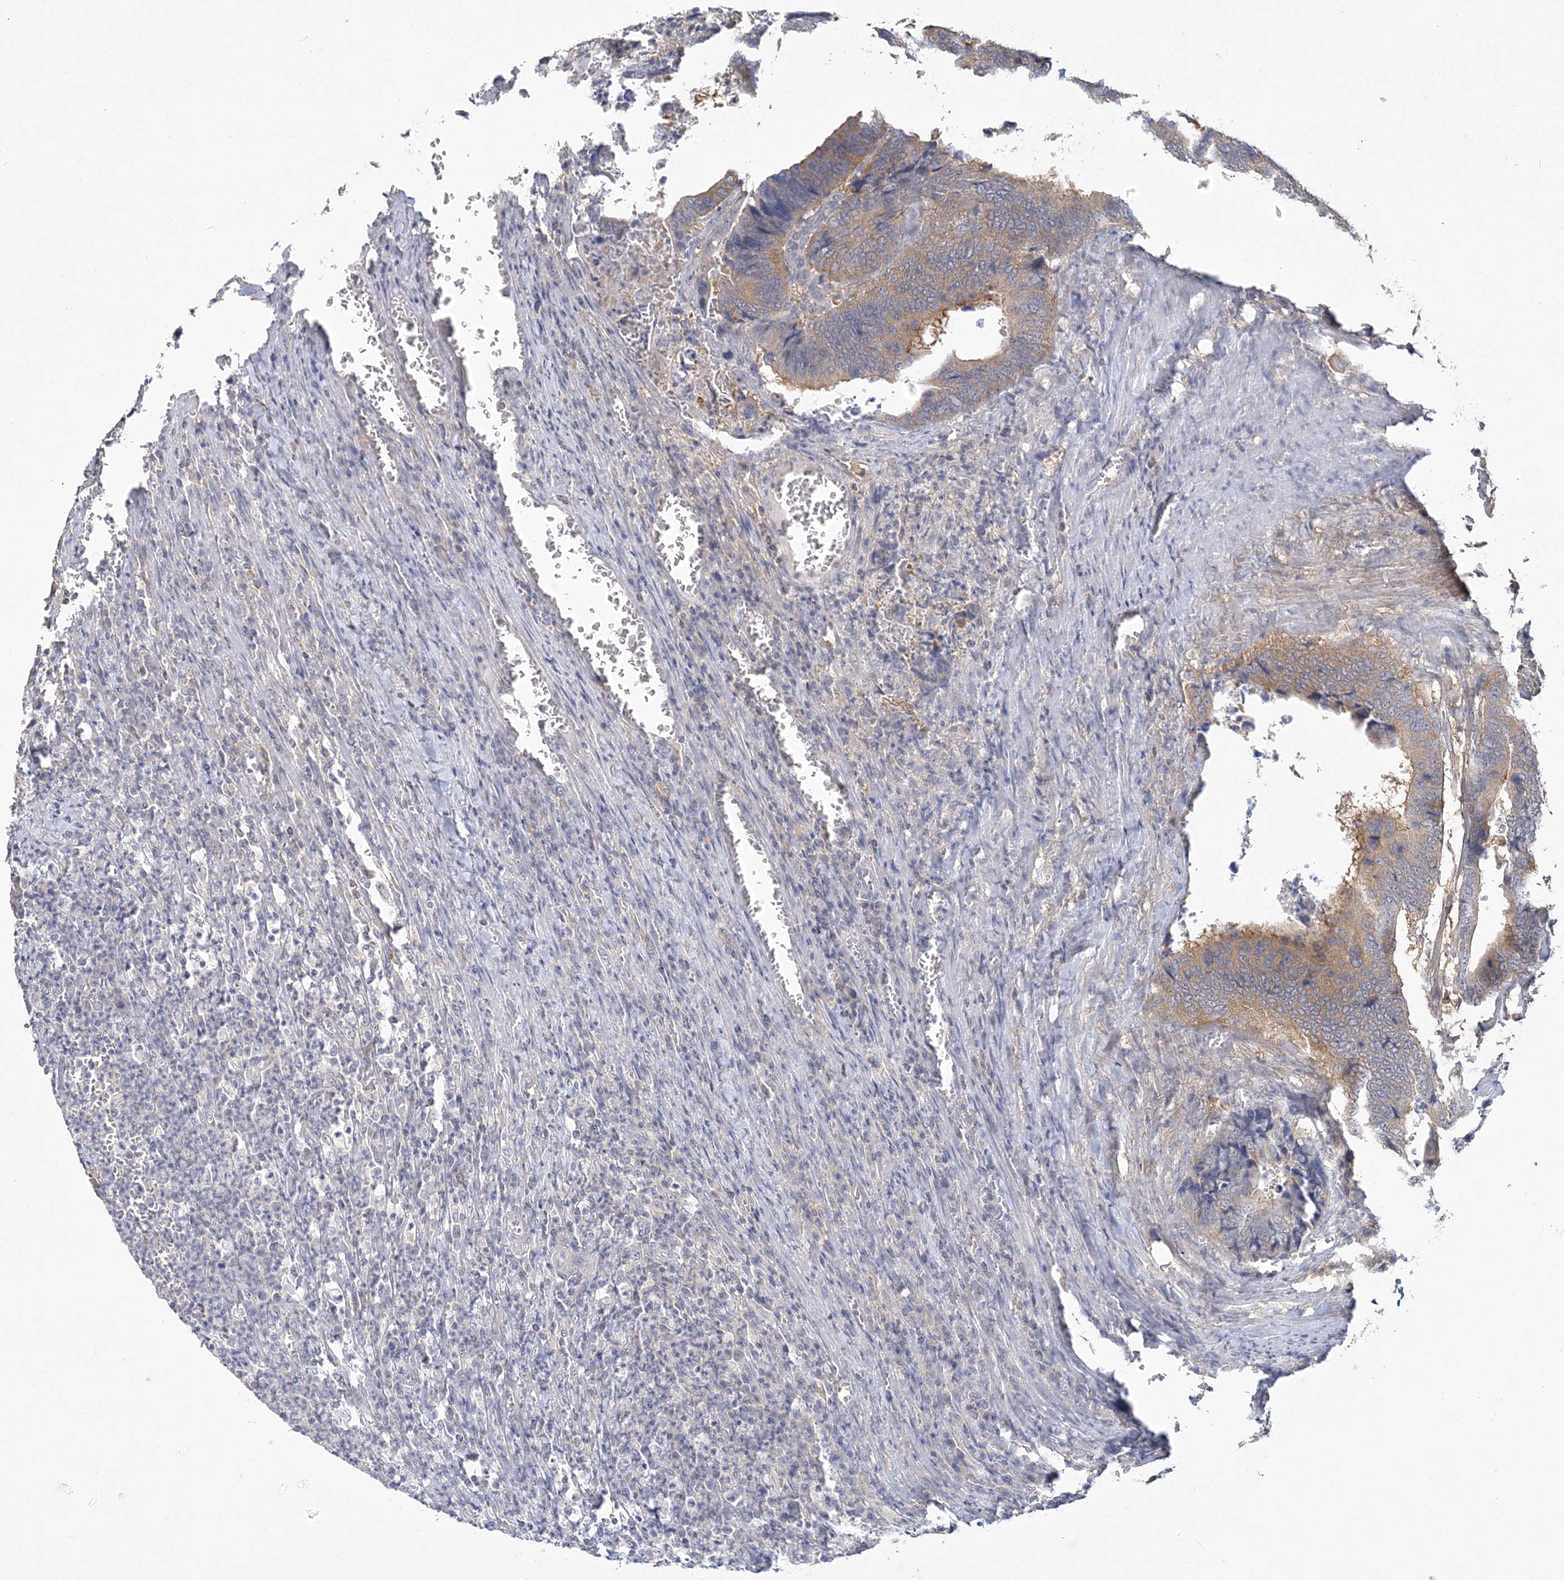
{"staining": {"intensity": "moderate", "quantity": ">75%", "location": "cytoplasmic/membranous"}, "tissue": "colorectal cancer", "cell_type": "Tumor cells", "image_type": "cancer", "snomed": [{"axis": "morphology", "description": "Adenocarcinoma, NOS"}, {"axis": "topography", "description": "Colon"}], "caption": "The immunohistochemical stain labels moderate cytoplasmic/membranous staining in tumor cells of adenocarcinoma (colorectal) tissue.", "gene": "ANKS1A", "patient": {"sex": "male", "age": 72}}